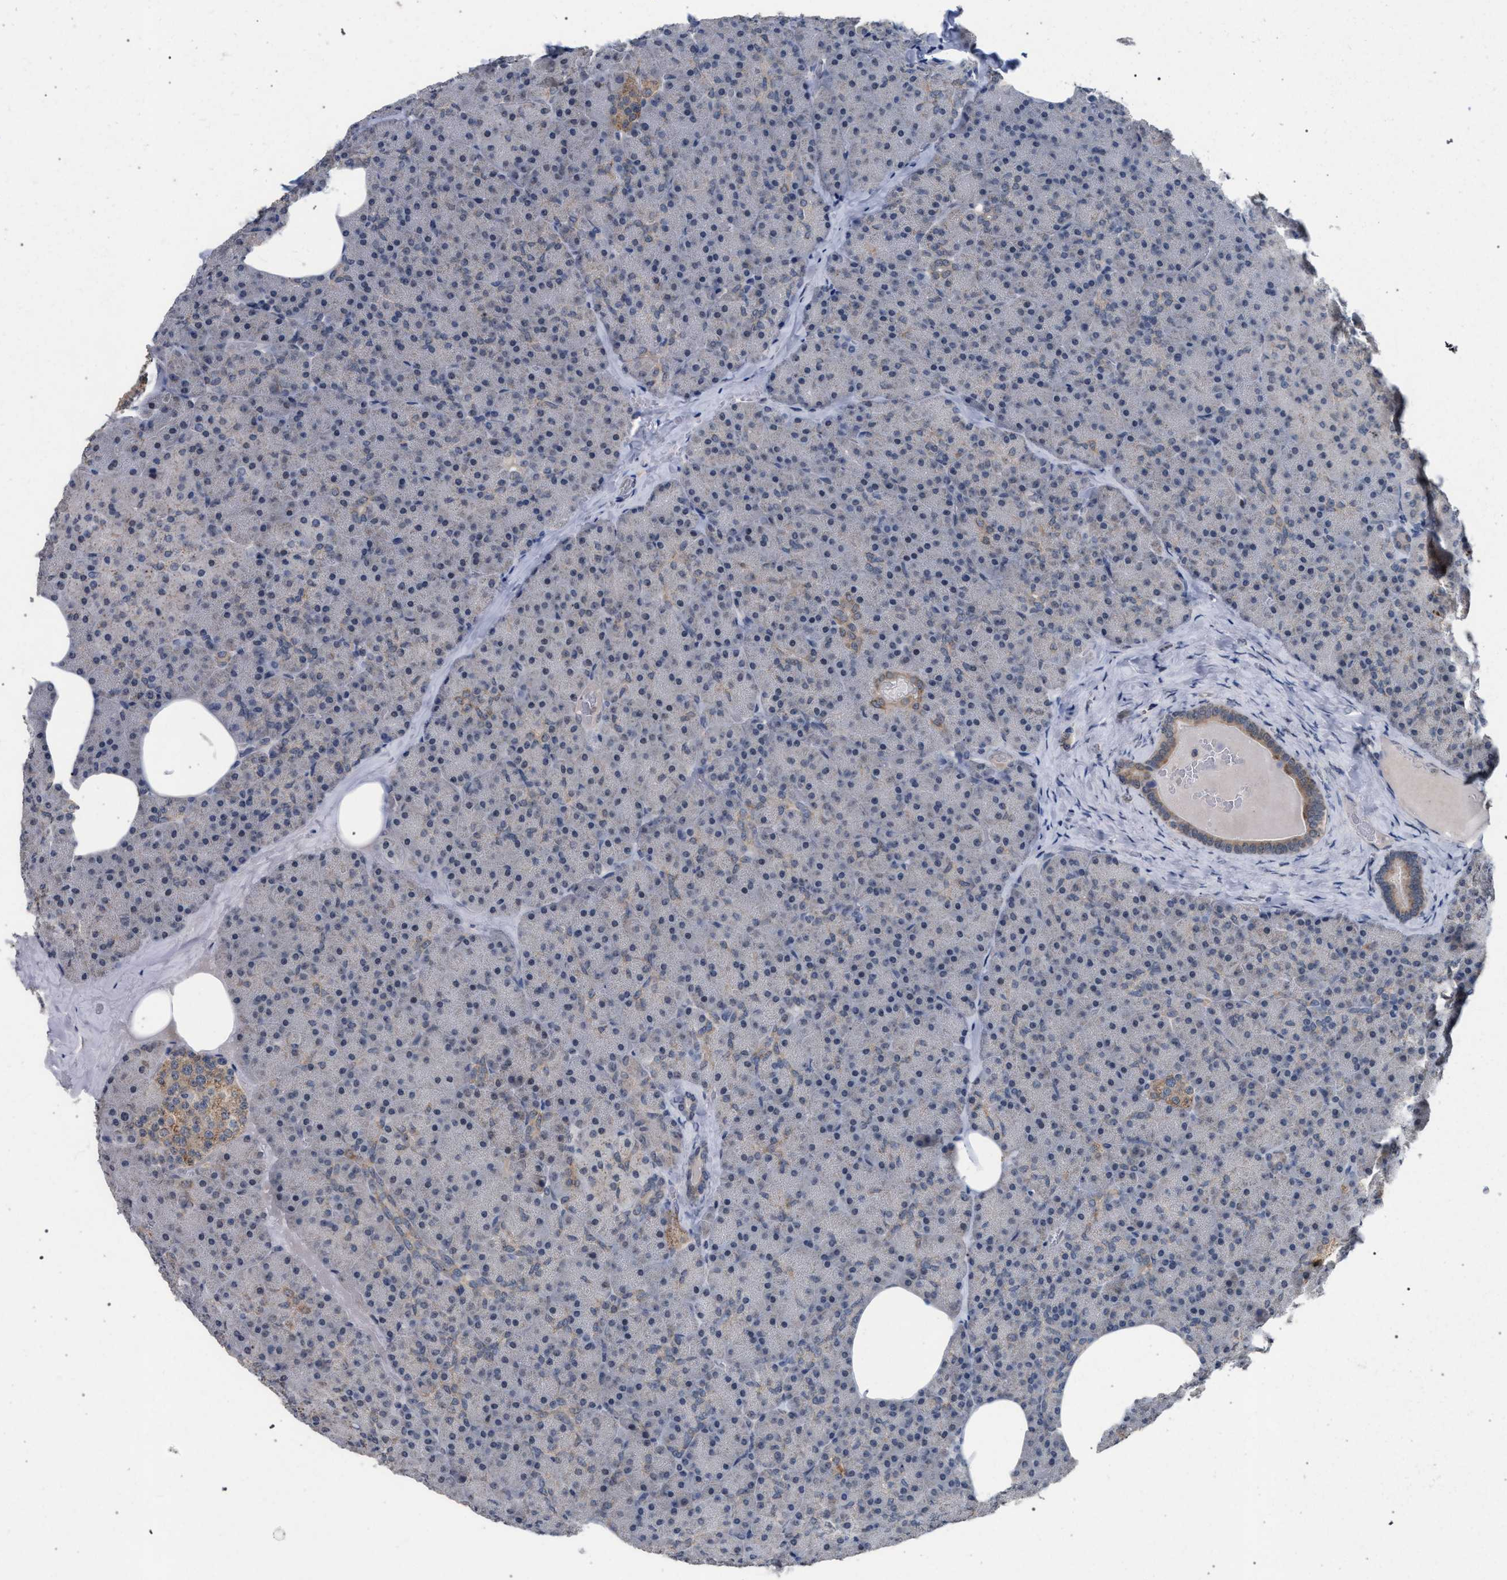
{"staining": {"intensity": "moderate", "quantity": "<25%", "location": "cytoplasmic/membranous"}, "tissue": "pancreas", "cell_type": "Exocrine glandular cells", "image_type": "normal", "snomed": [{"axis": "morphology", "description": "Normal tissue, NOS"}, {"axis": "morphology", "description": "Carcinoid, malignant, NOS"}, {"axis": "topography", "description": "Pancreas"}], "caption": "IHC of benign pancreas shows low levels of moderate cytoplasmic/membranous staining in about <25% of exocrine glandular cells.", "gene": "TECPR1", "patient": {"sex": "female", "age": 35}}